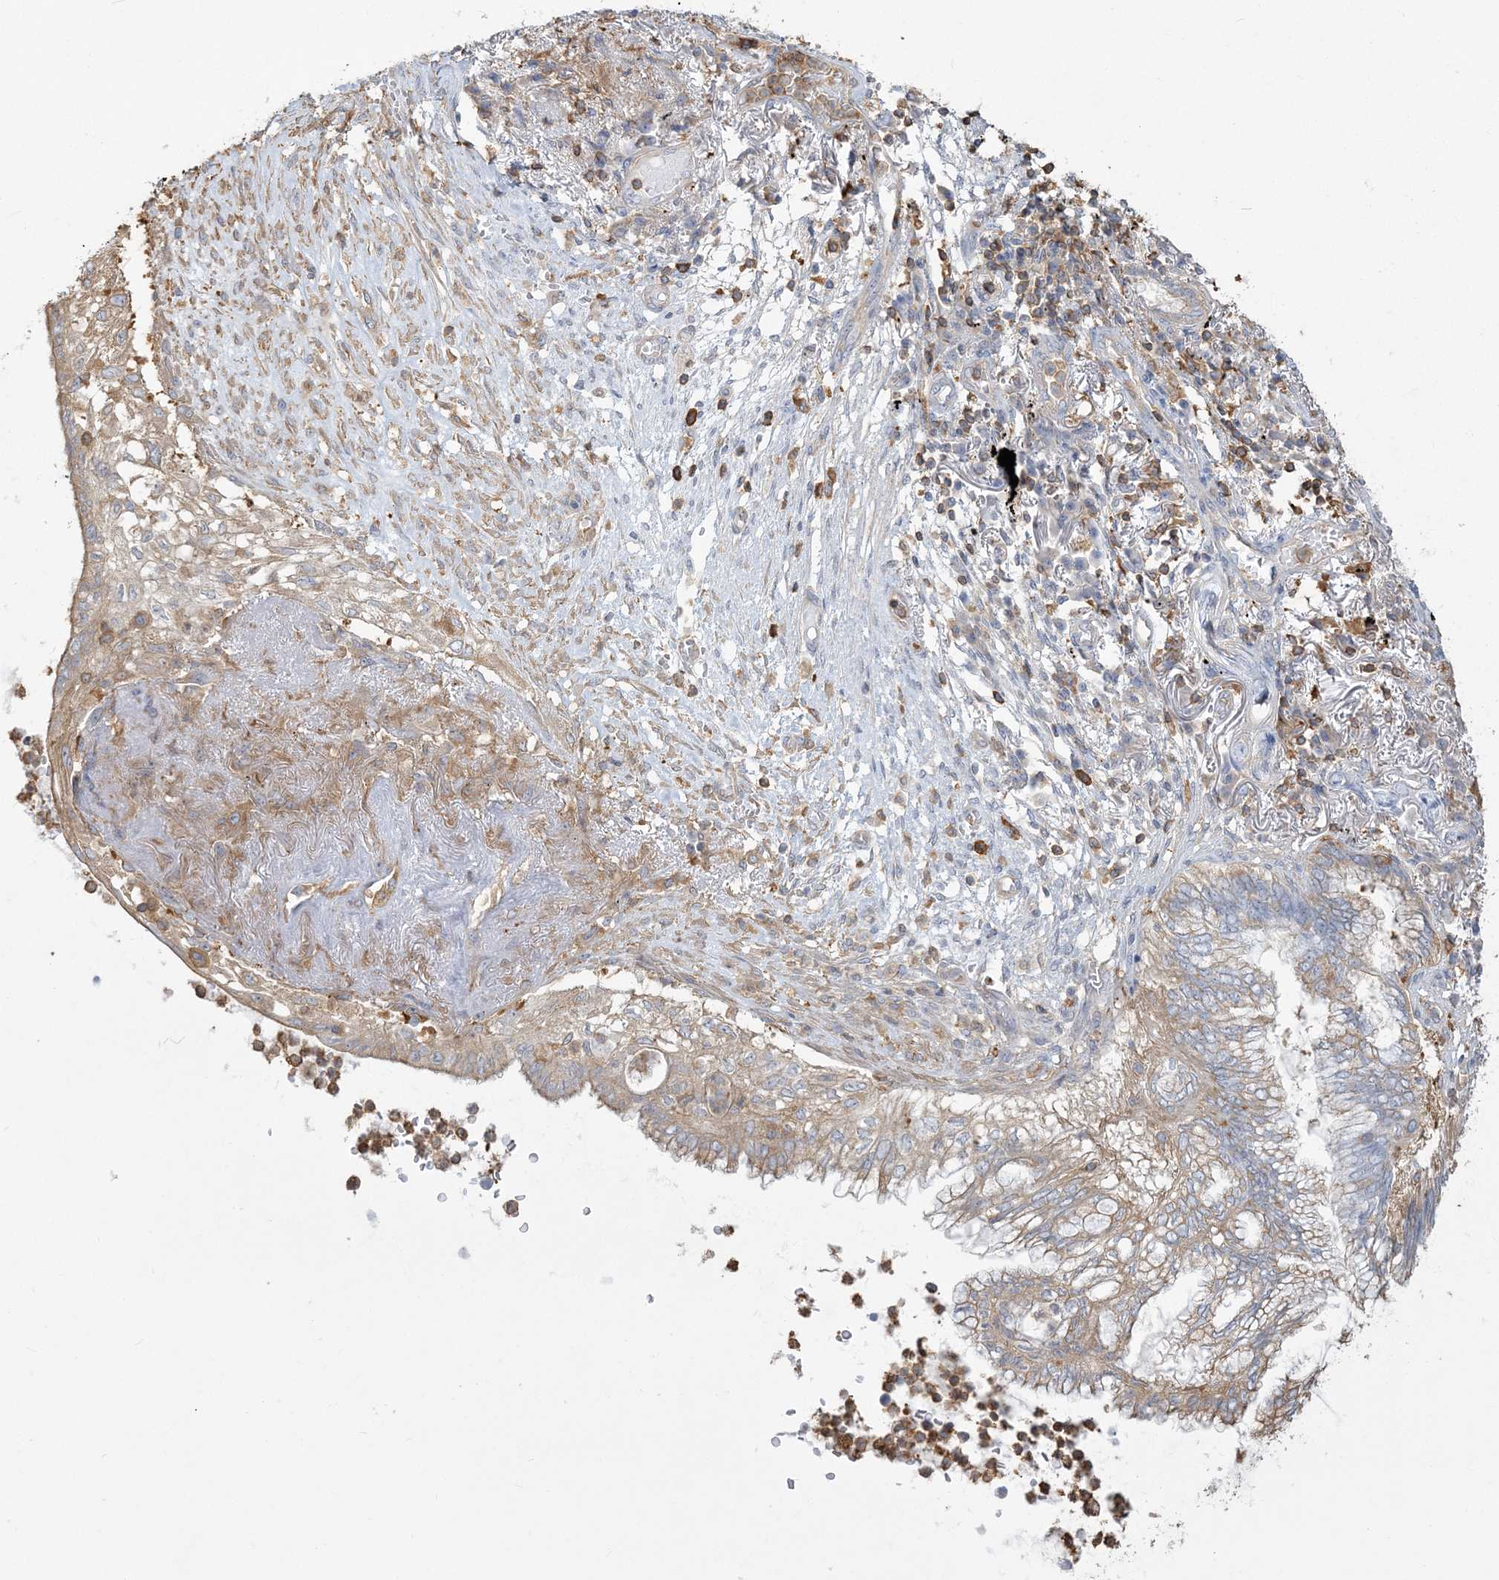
{"staining": {"intensity": "weak", "quantity": "25%-75%", "location": "cytoplasmic/membranous"}, "tissue": "lung cancer", "cell_type": "Tumor cells", "image_type": "cancer", "snomed": [{"axis": "morphology", "description": "Adenocarcinoma, NOS"}, {"axis": "topography", "description": "Lung"}], "caption": "Immunohistochemical staining of human lung cancer (adenocarcinoma) displays weak cytoplasmic/membranous protein positivity in about 25%-75% of tumor cells.", "gene": "ANKS1A", "patient": {"sex": "female", "age": 70}}